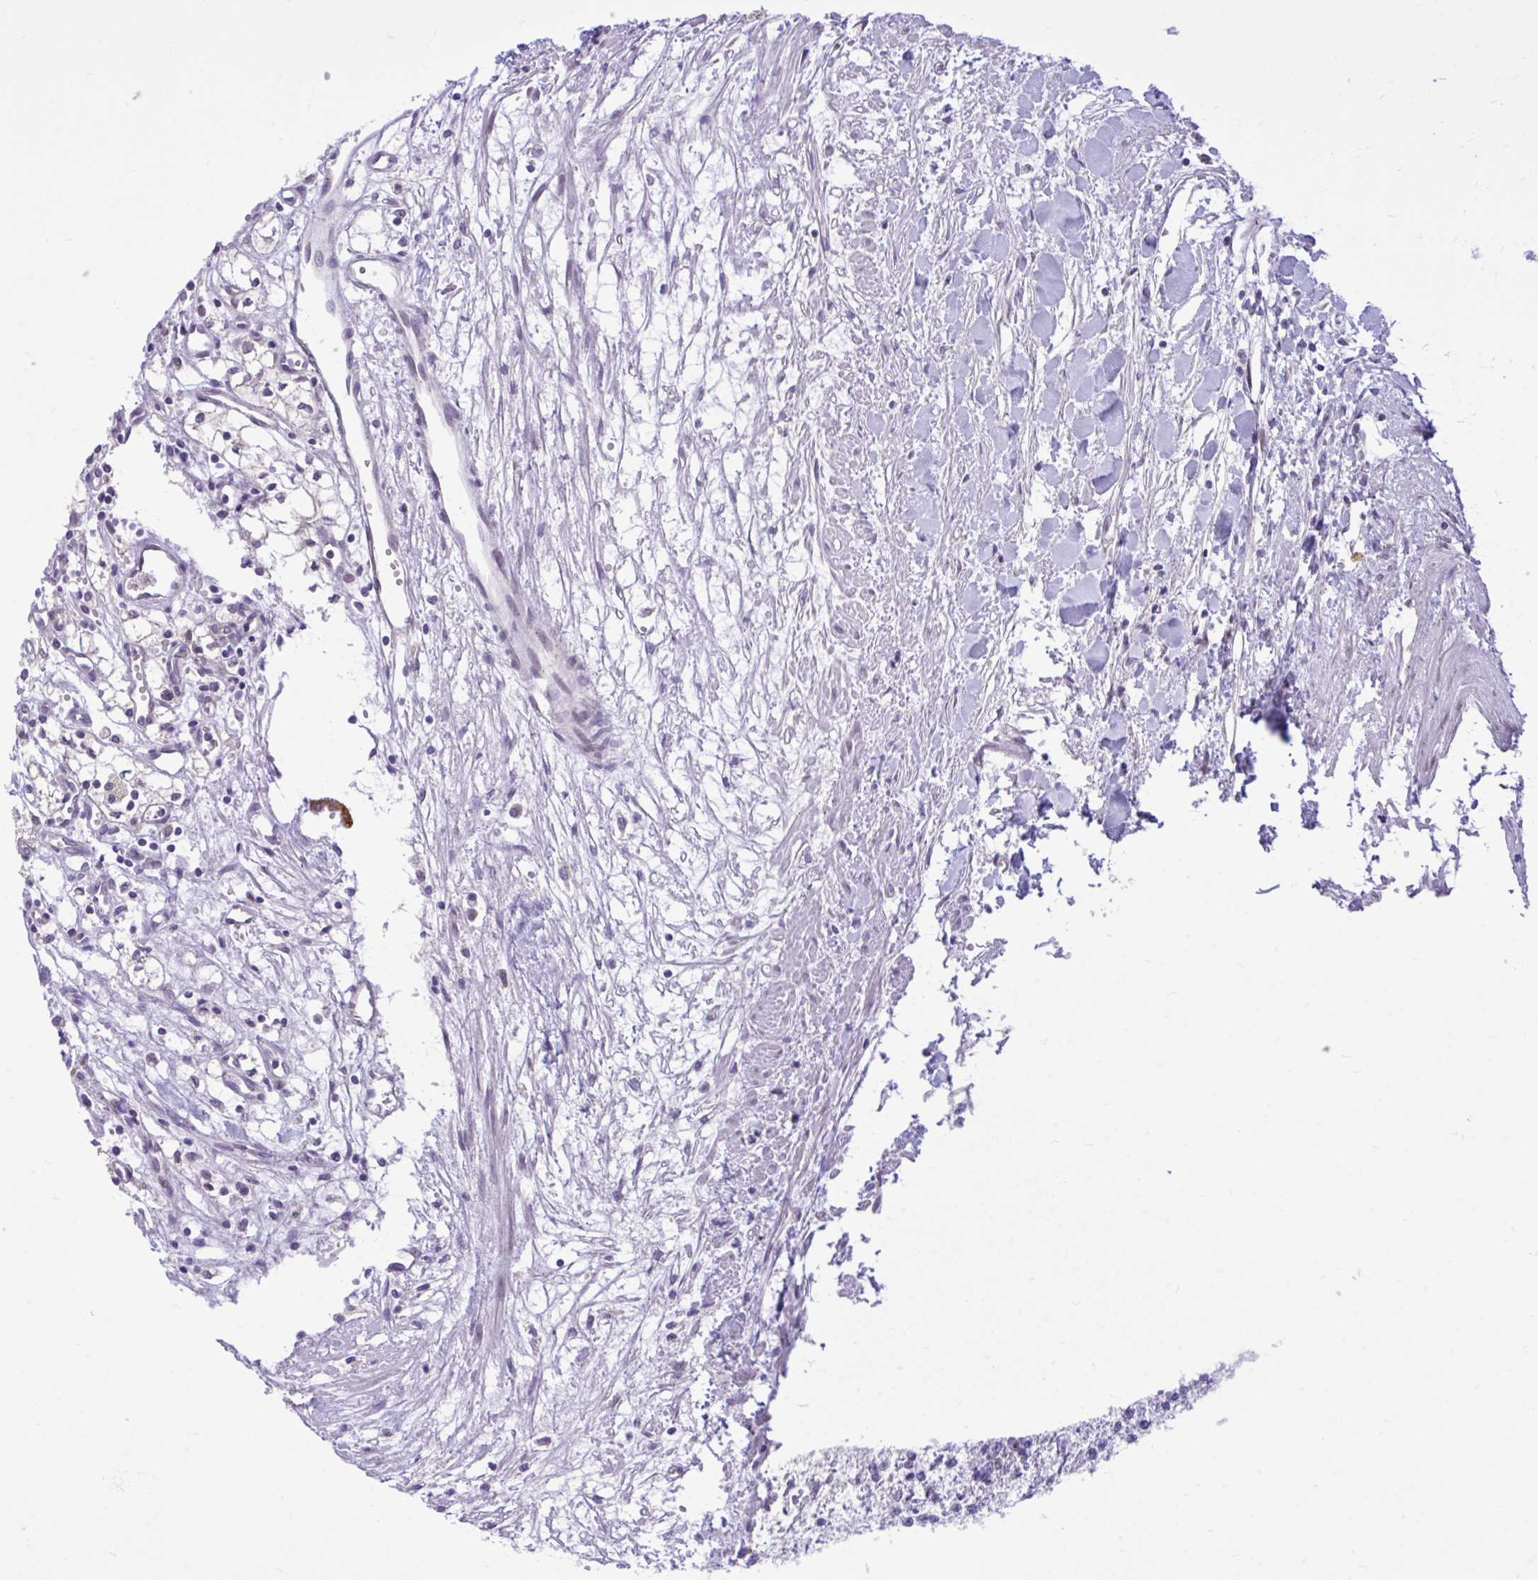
{"staining": {"intensity": "negative", "quantity": "none", "location": "none"}, "tissue": "renal cancer", "cell_type": "Tumor cells", "image_type": "cancer", "snomed": [{"axis": "morphology", "description": "Adenocarcinoma, NOS"}, {"axis": "topography", "description": "Kidney"}], "caption": "A photomicrograph of adenocarcinoma (renal) stained for a protein exhibits no brown staining in tumor cells.", "gene": "CEACAM18", "patient": {"sex": "male", "age": 59}}